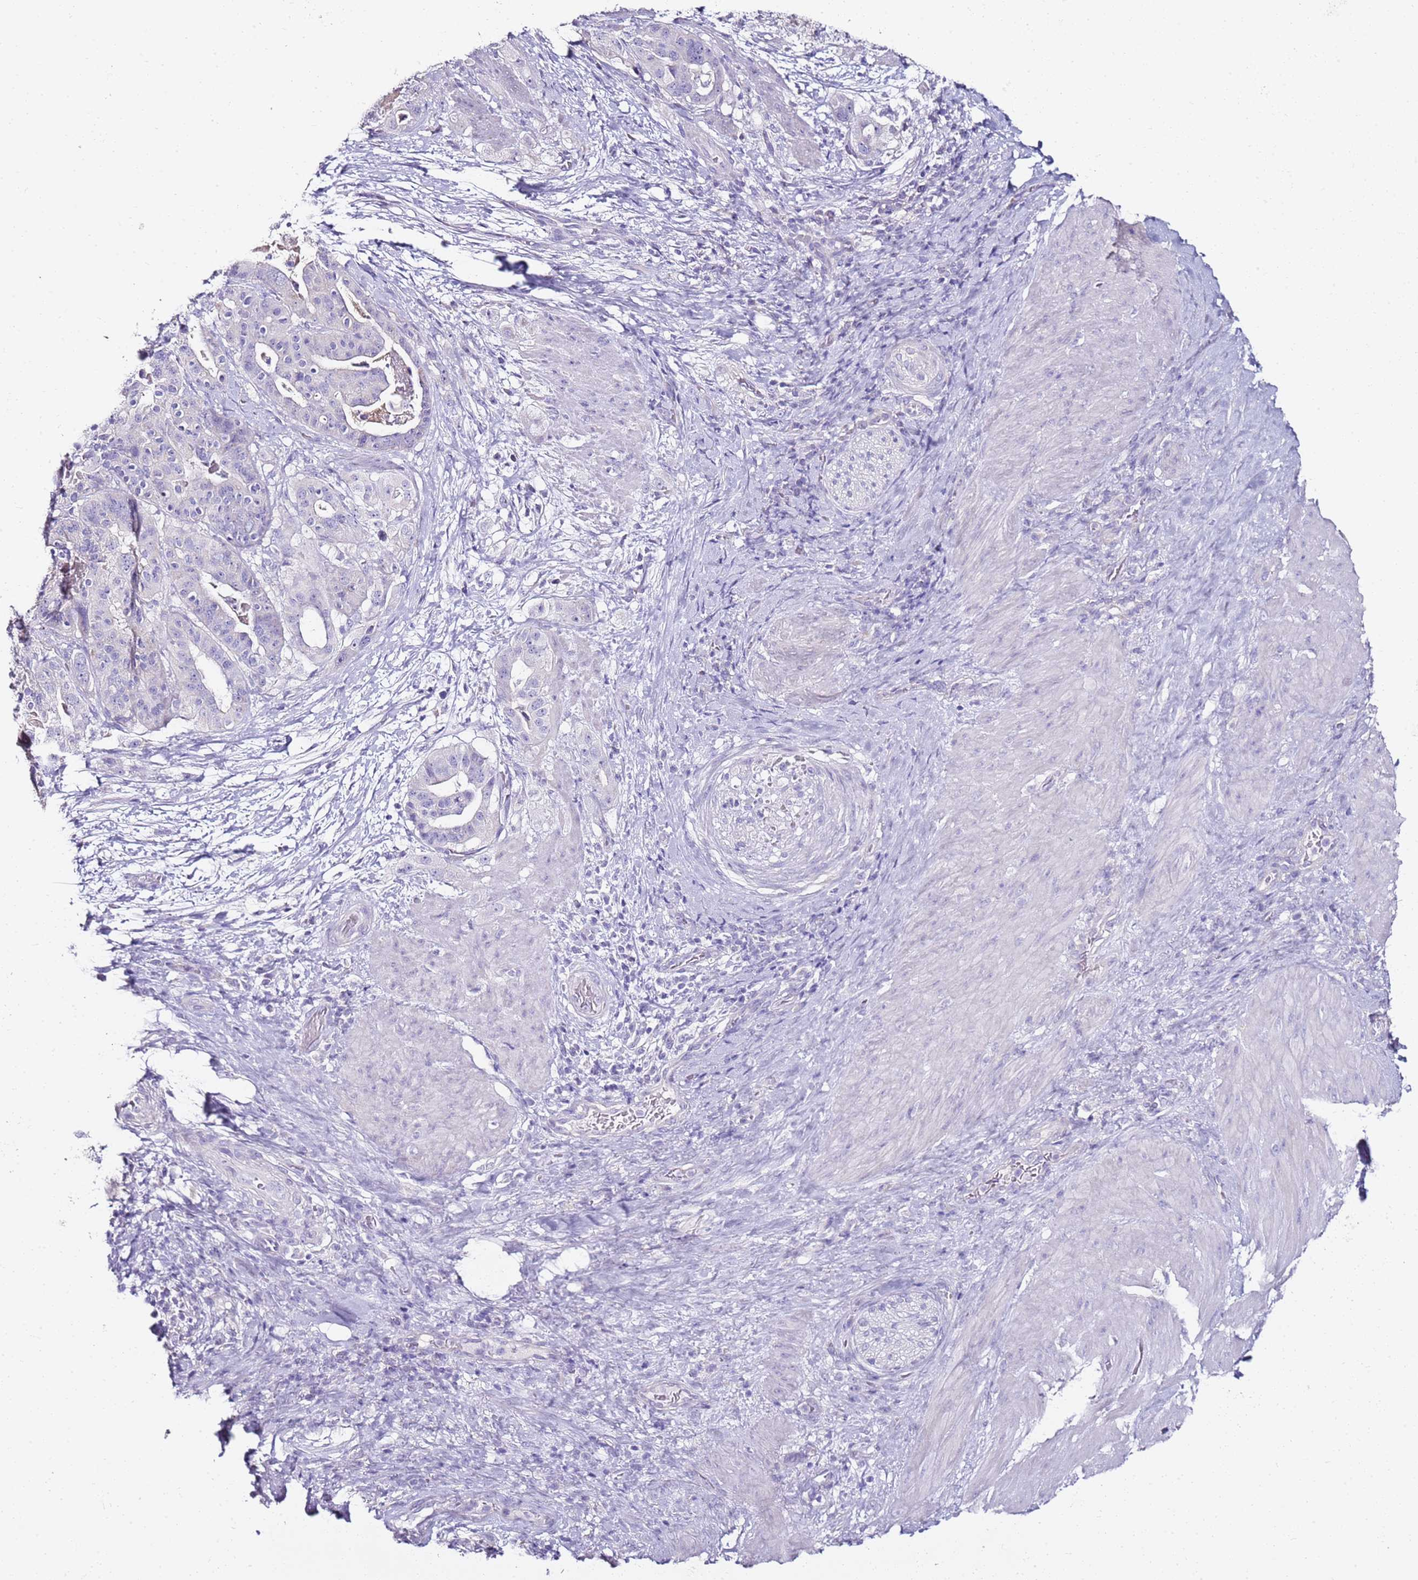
{"staining": {"intensity": "negative", "quantity": "none", "location": "none"}, "tissue": "stomach cancer", "cell_type": "Tumor cells", "image_type": "cancer", "snomed": [{"axis": "morphology", "description": "Adenocarcinoma, NOS"}, {"axis": "topography", "description": "Stomach"}], "caption": "A histopathology image of human stomach adenocarcinoma is negative for staining in tumor cells.", "gene": "MYBPC3", "patient": {"sex": "male", "age": 48}}